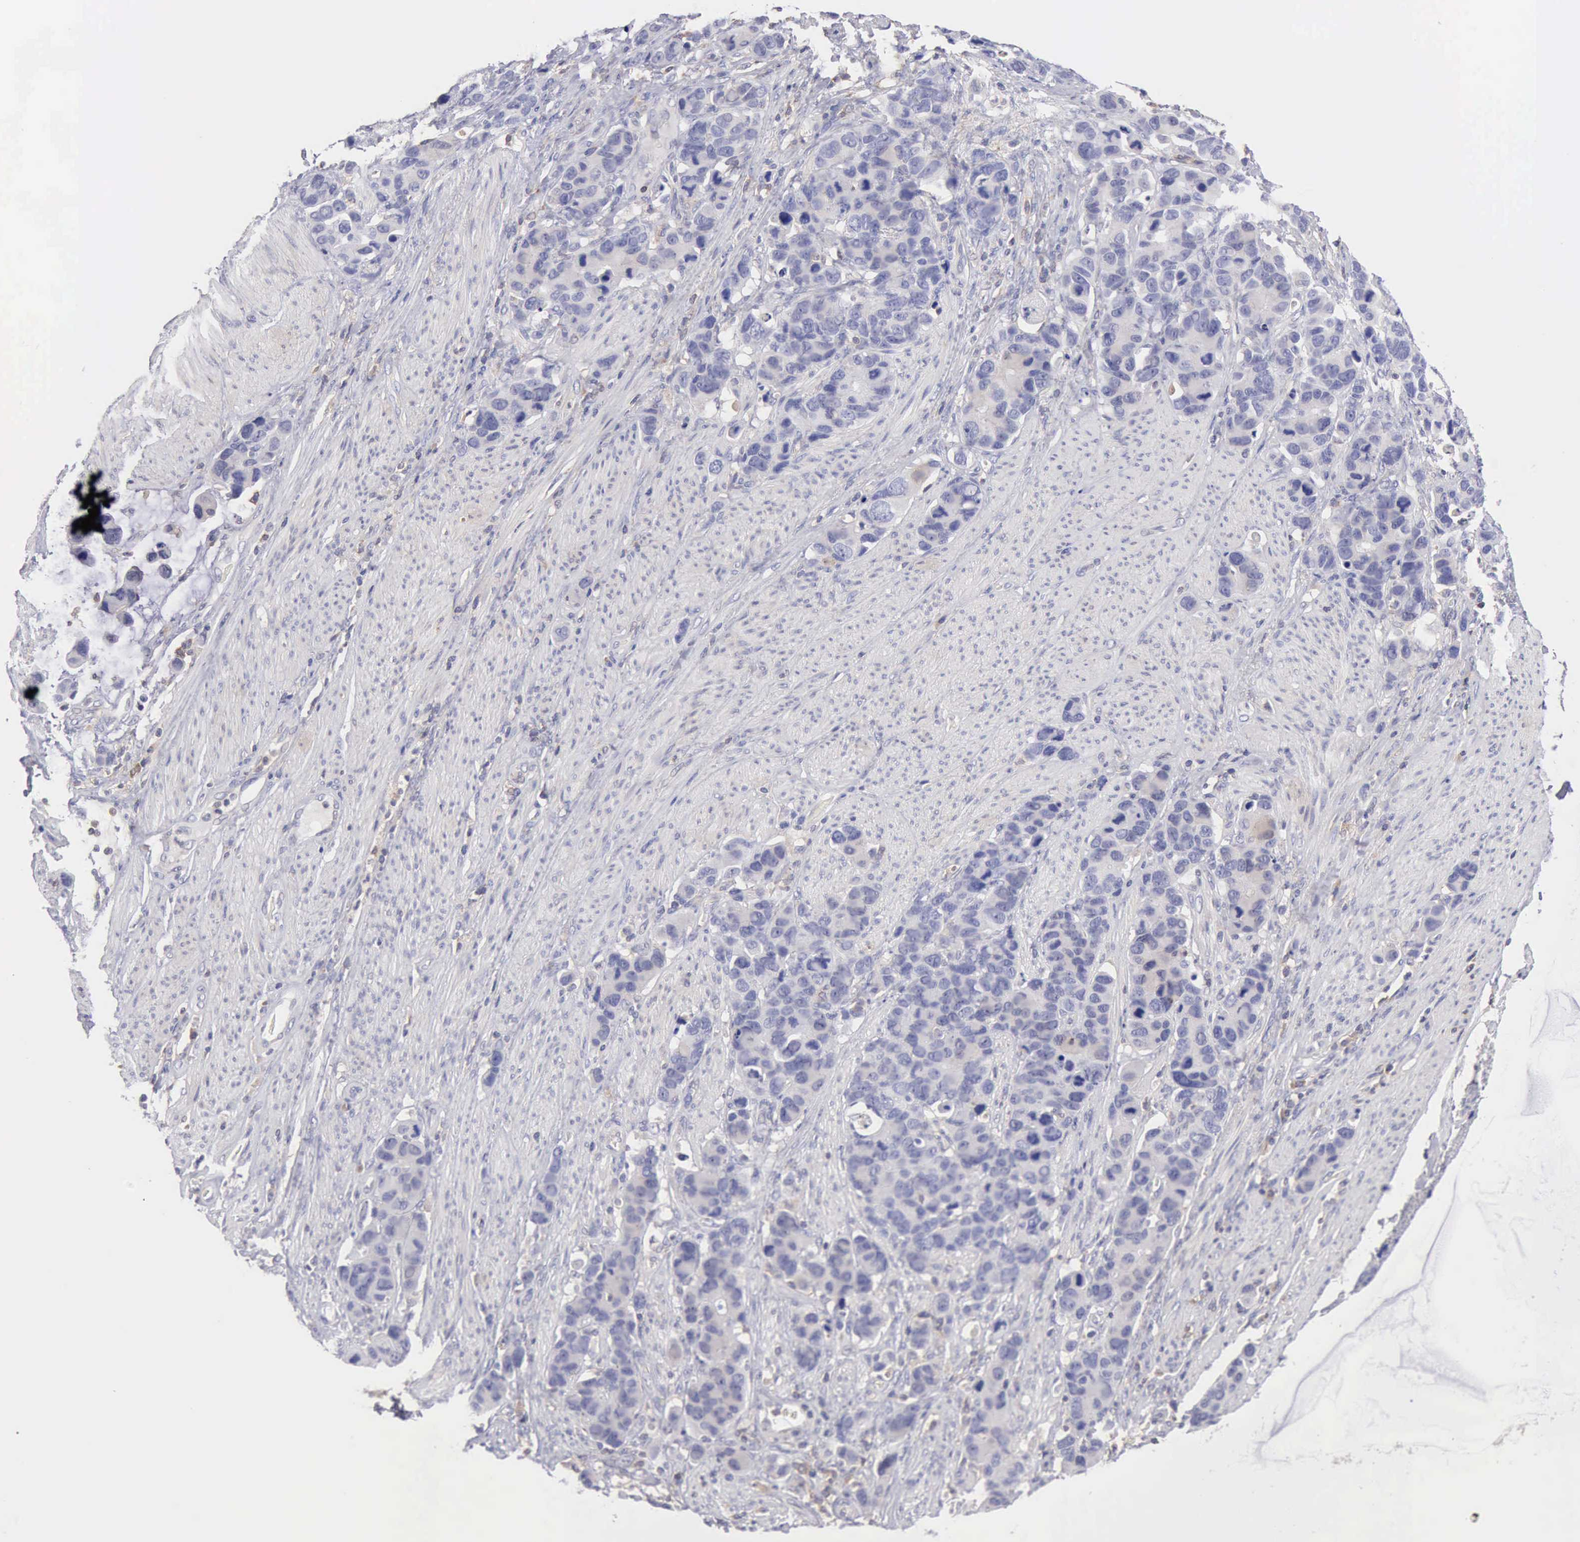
{"staining": {"intensity": "negative", "quantity": "none", "location": "none"}, "tissue": "stomach cancer", "cell_type": "Tumor cells", "image_type": "cancer", "snomed": [{"axis": "morphology", "description": "Adenocarcinoma, NOS"}, {"axis": "topography", "description": "Stomach, upper"}], "caption": "Immunohistochemistry (IHC) photomicrograph of stomach adenocarcinoma stained for a protein (brown), which shows no expression in tumor cells.", "gene": "SASH3", "patient": {"sex": "male", "age": 71}}